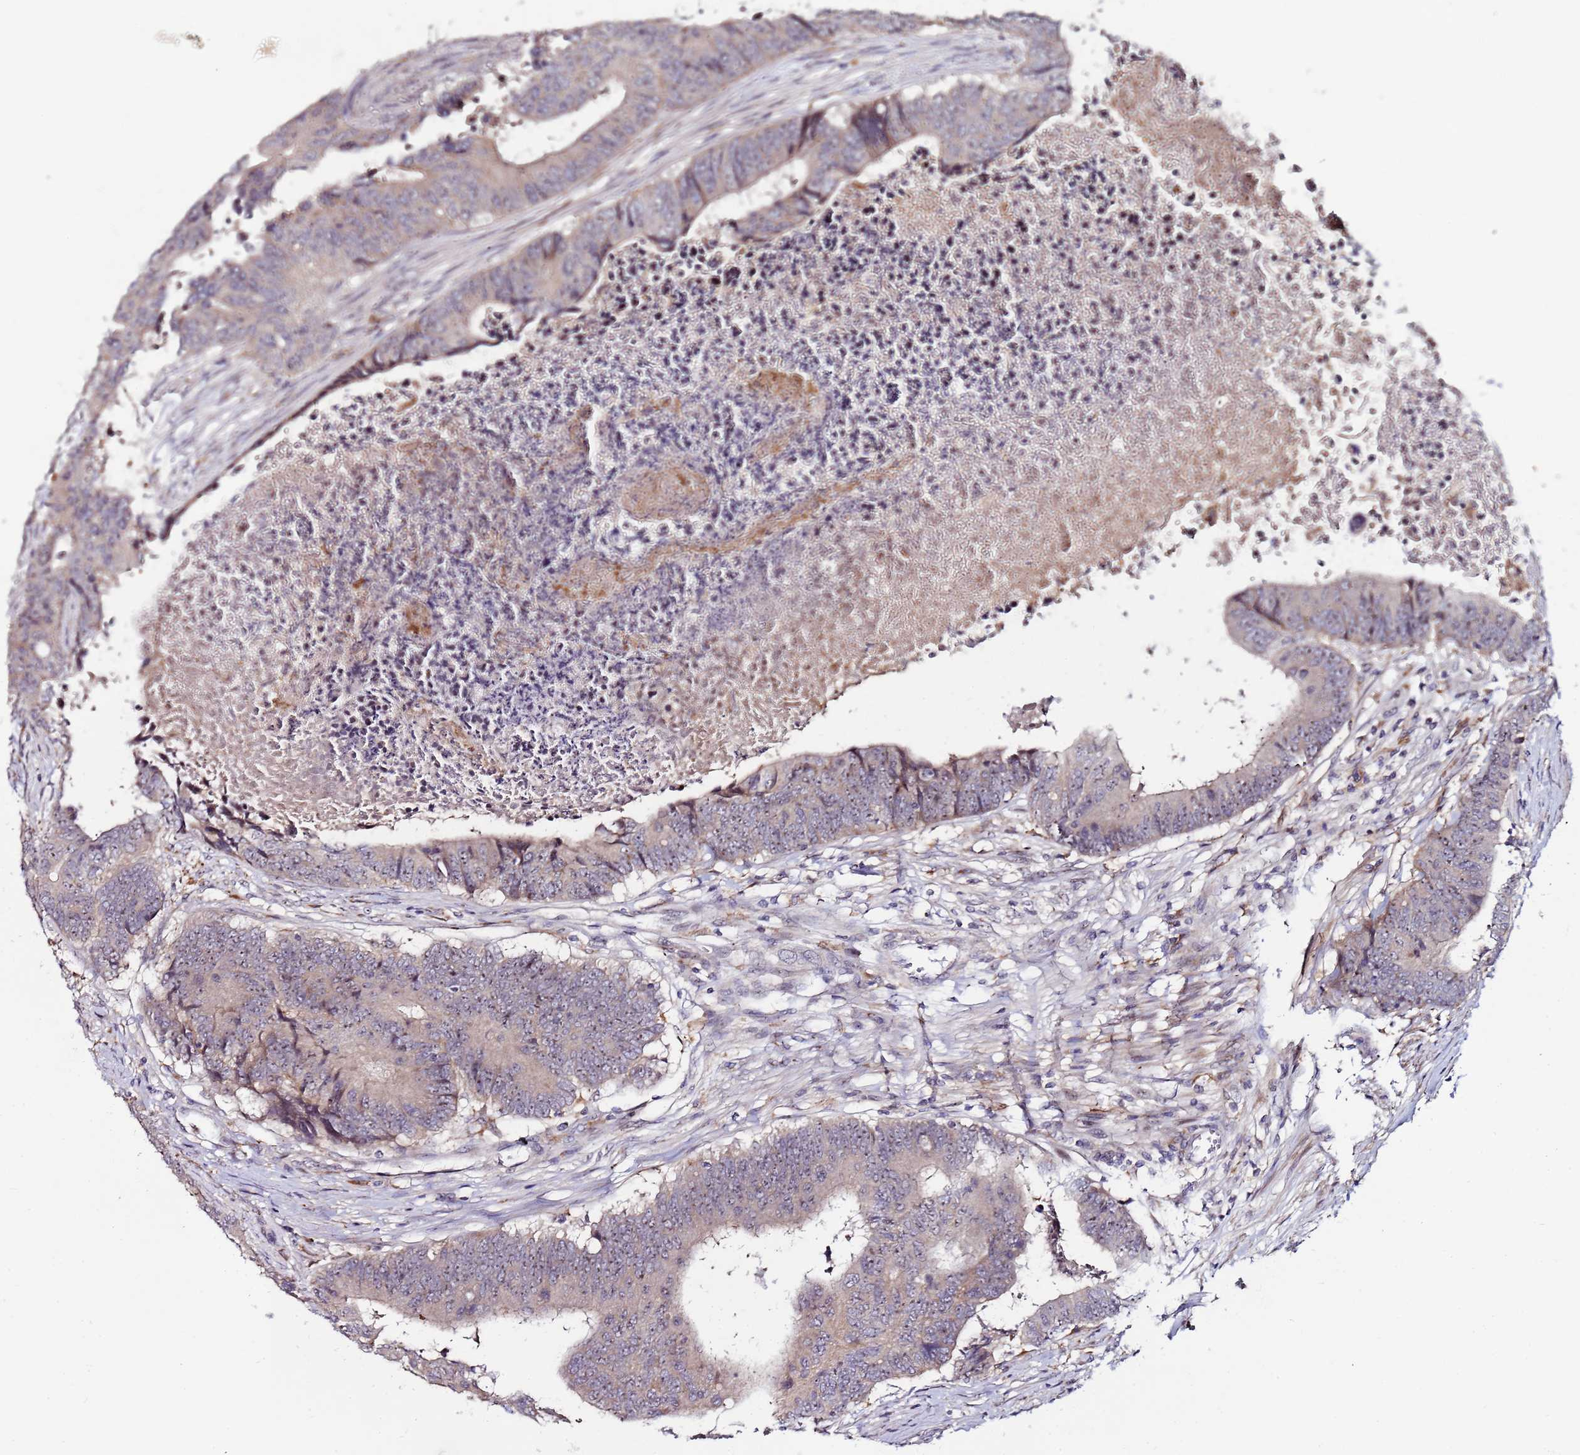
{"staining": {"intensity": "weak", "quantity": "25%-75%", "location": "cytoplasmic/membranous"}, "tissue": "colorectal cancer", "cell_type": "Tumor cells", "image_type": "cancer", "snomed": [{"axis": "morphology", "description": "Adenocarcinoma, NOS"}, {"axis": "topography", "description": "Rectum"}], "caption": "The immunohistochemical stain shows weak cytoplasmic/membranous positivity in tumor cells of colorectal adenocarcinoma tissue.", "gene": "KRI1", "patient": {"sex": "male", "age": 84}}